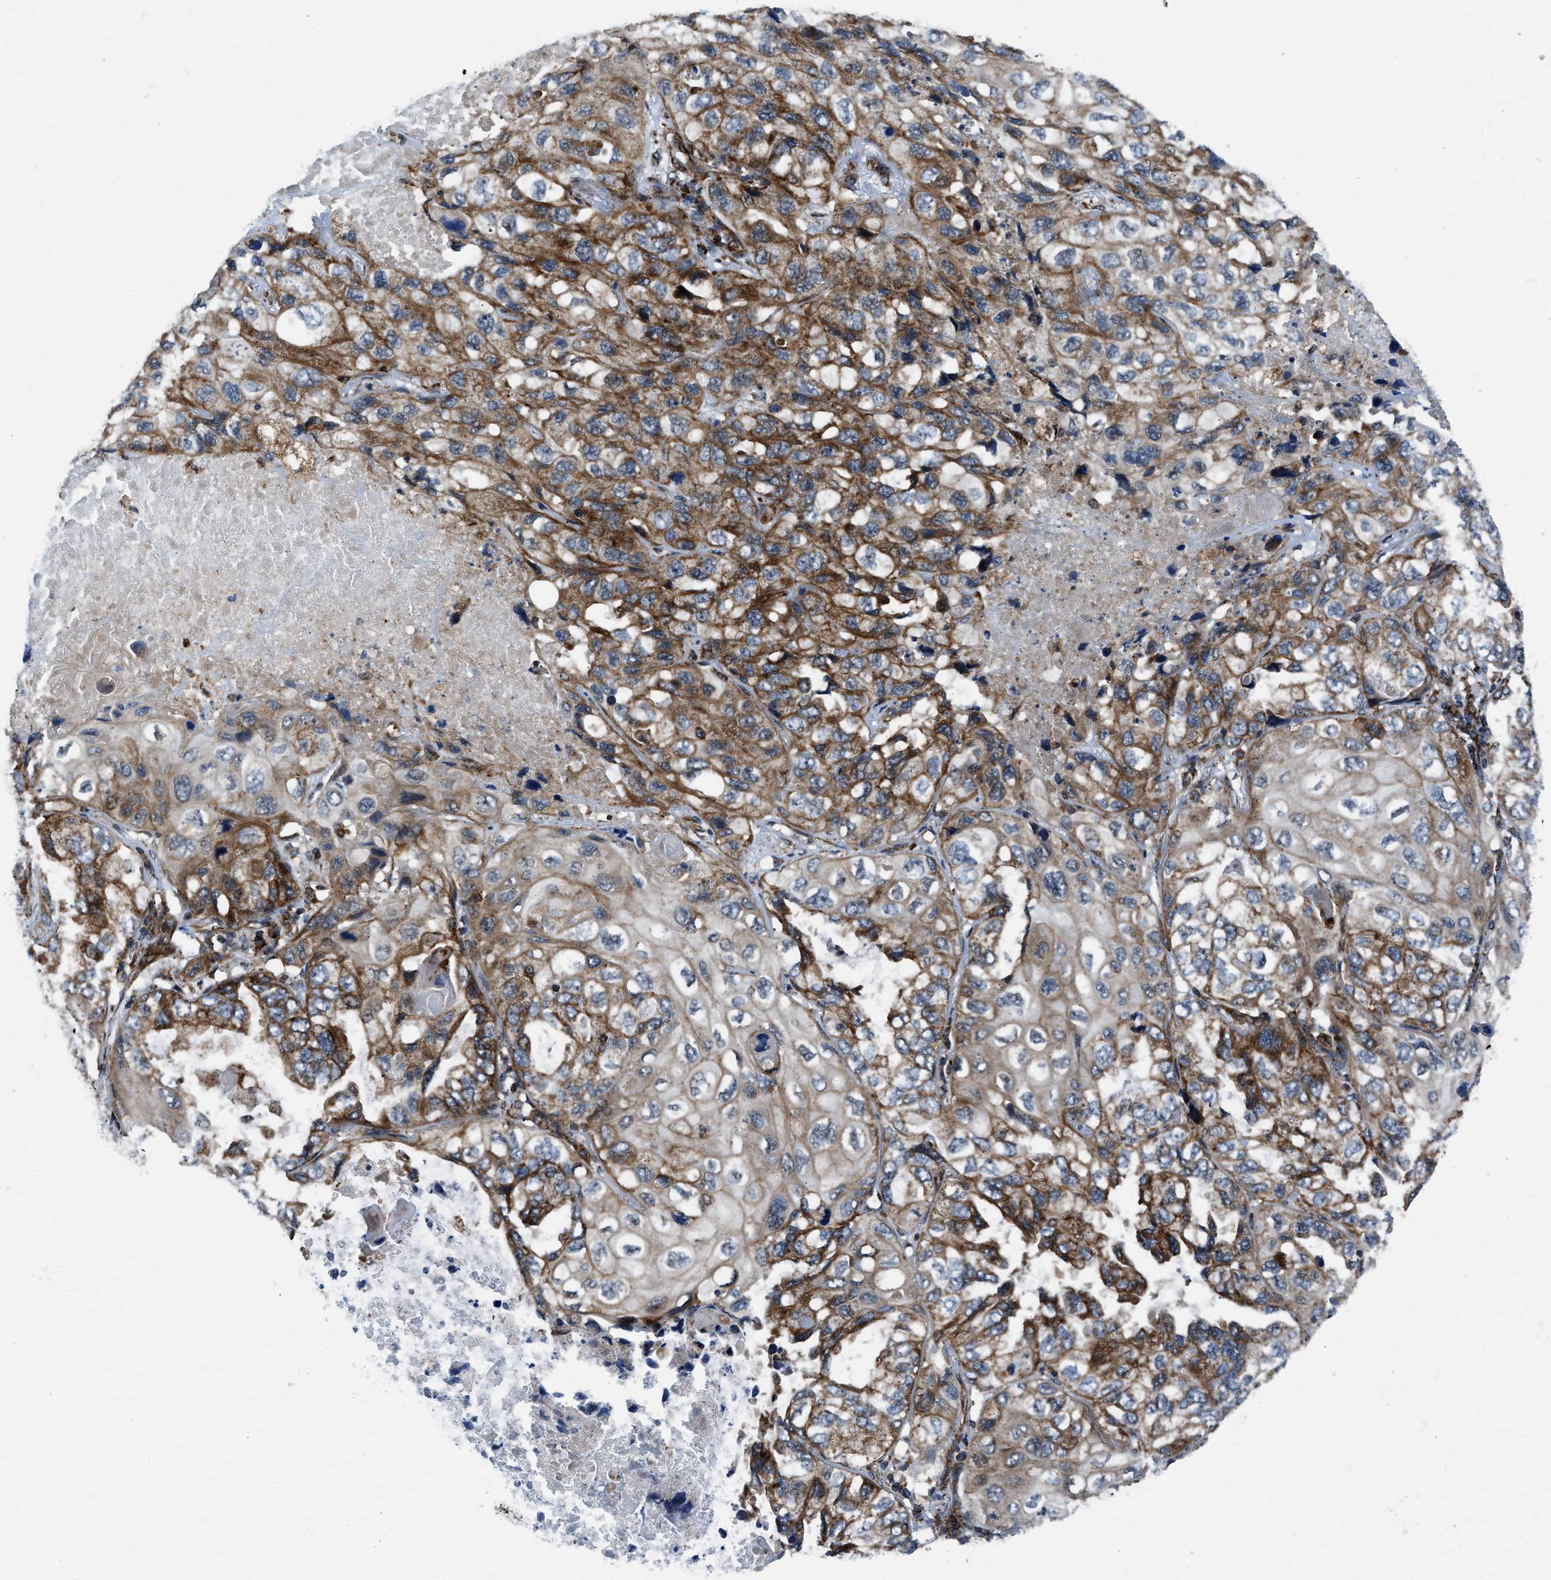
{"staining": {"intensity": "strong", "quantity": ">75%", "location": "cytoplasmic/membranous"}, "tissue": "lung cancer", "cell_type": "Tumor cells", "image_type": "cancer", "snomed": [{"axis": "morphology", "description": "Squamous cell carcinoma, NOS"}, {"axis": "topography", "description": "Lung"}], "caption": "Immunohistochemical staining of human squamous cell carcinoma (lung) demonstrates strong cytoplasmic/membranous protein expression in about >75% of tumor cells.", "gene": "GSDME", "patient": {"sex": "female", "age": 73}}